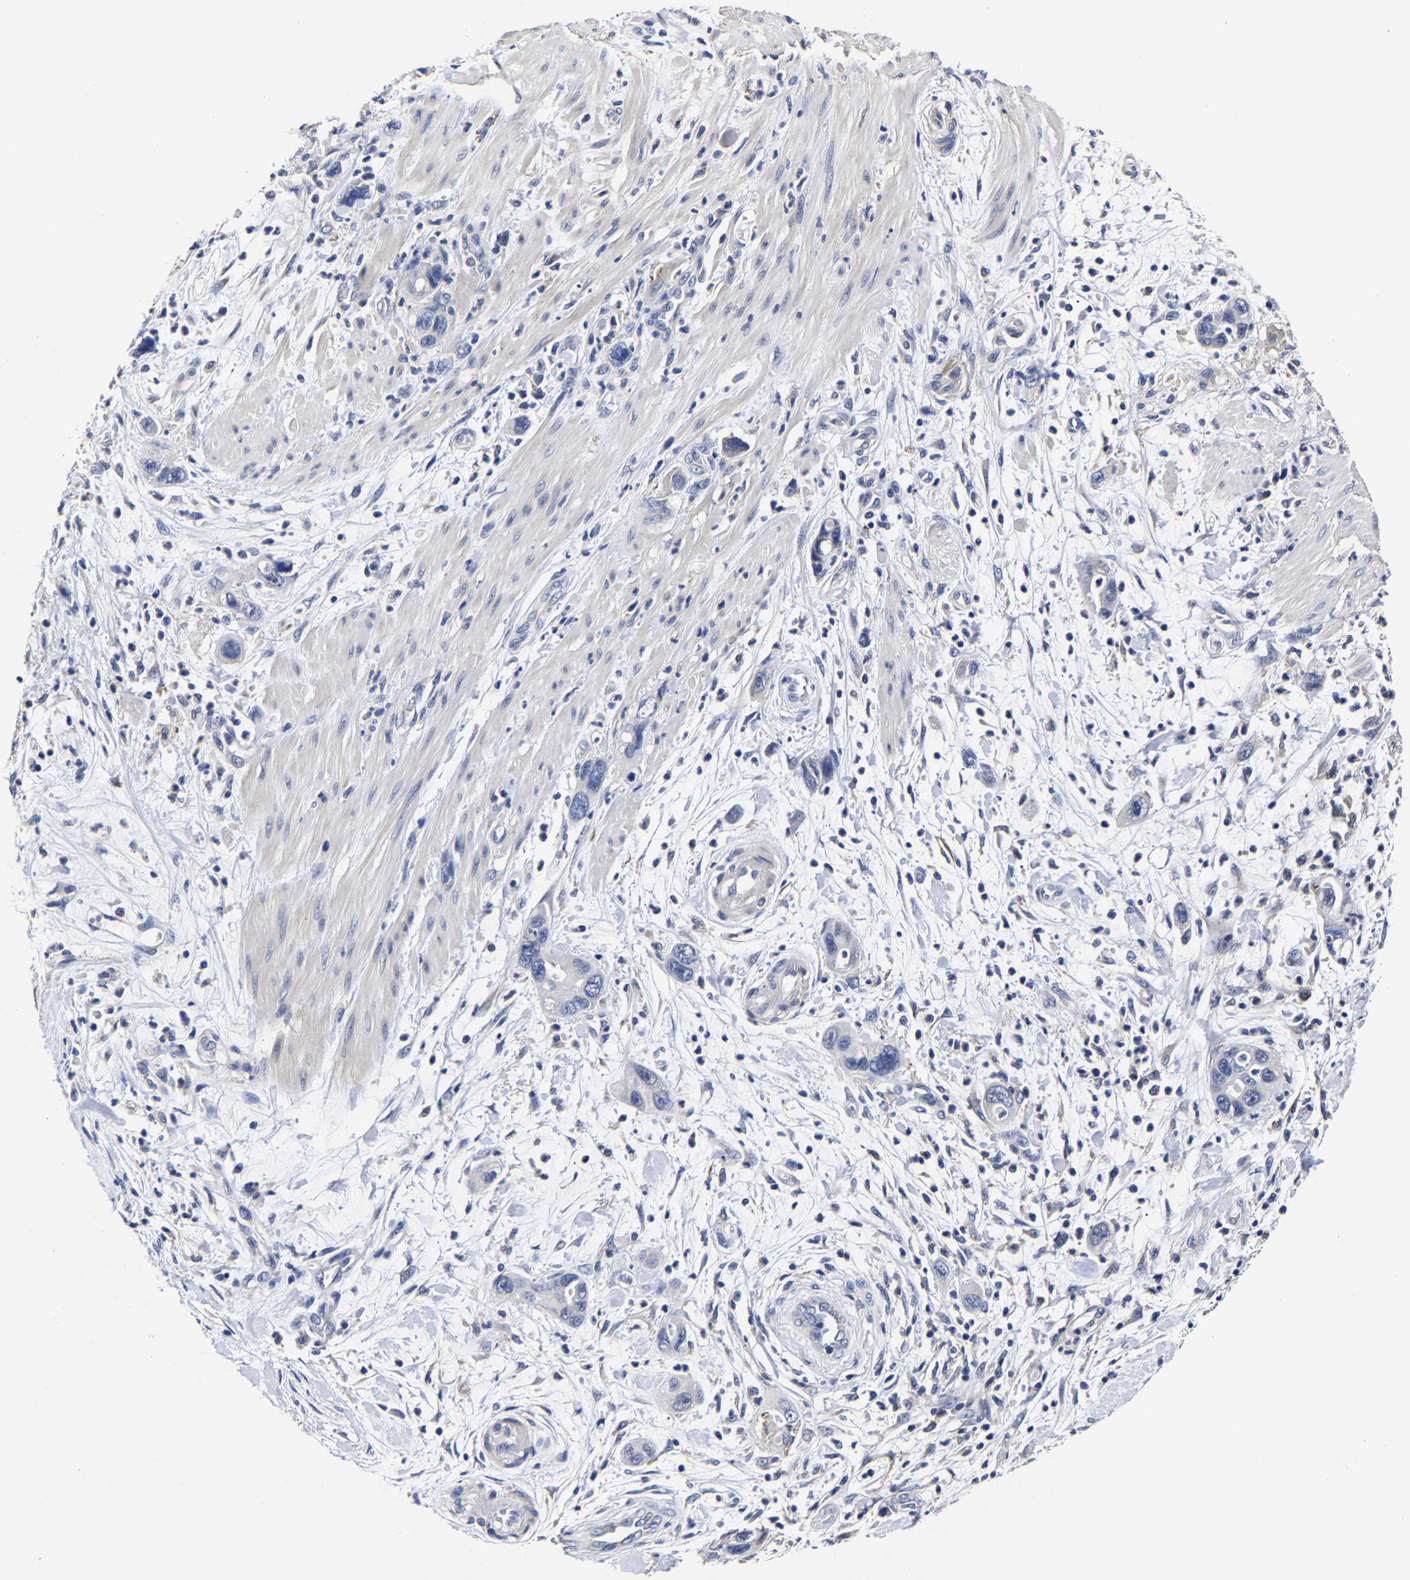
{"staining": {"intensity": "negative", "quantity": "none", "location": "none"}, "tissue": "pancreatic cancer", "cell_type": "Tumor cells", "image_type": "cancer", "snomed": [{"axis": "morphology", "description": "Adenocarcinoma, NOS"}, {"axis": "topography", "description": "Pancreas"}], "caption": "High power microscopy histopathology image of an immunohistochemistry (IHC) histopathology image of pancreatic cancer (adenocarcinoma), revealing no significant staining in tumor cells. (DAB (3,3'-diaminobenzidine) immunohistochemistry (IHC) with hematoxylin counter stain).", "gene": "AASS", "patient": {"sex": "female", "age": 70}}